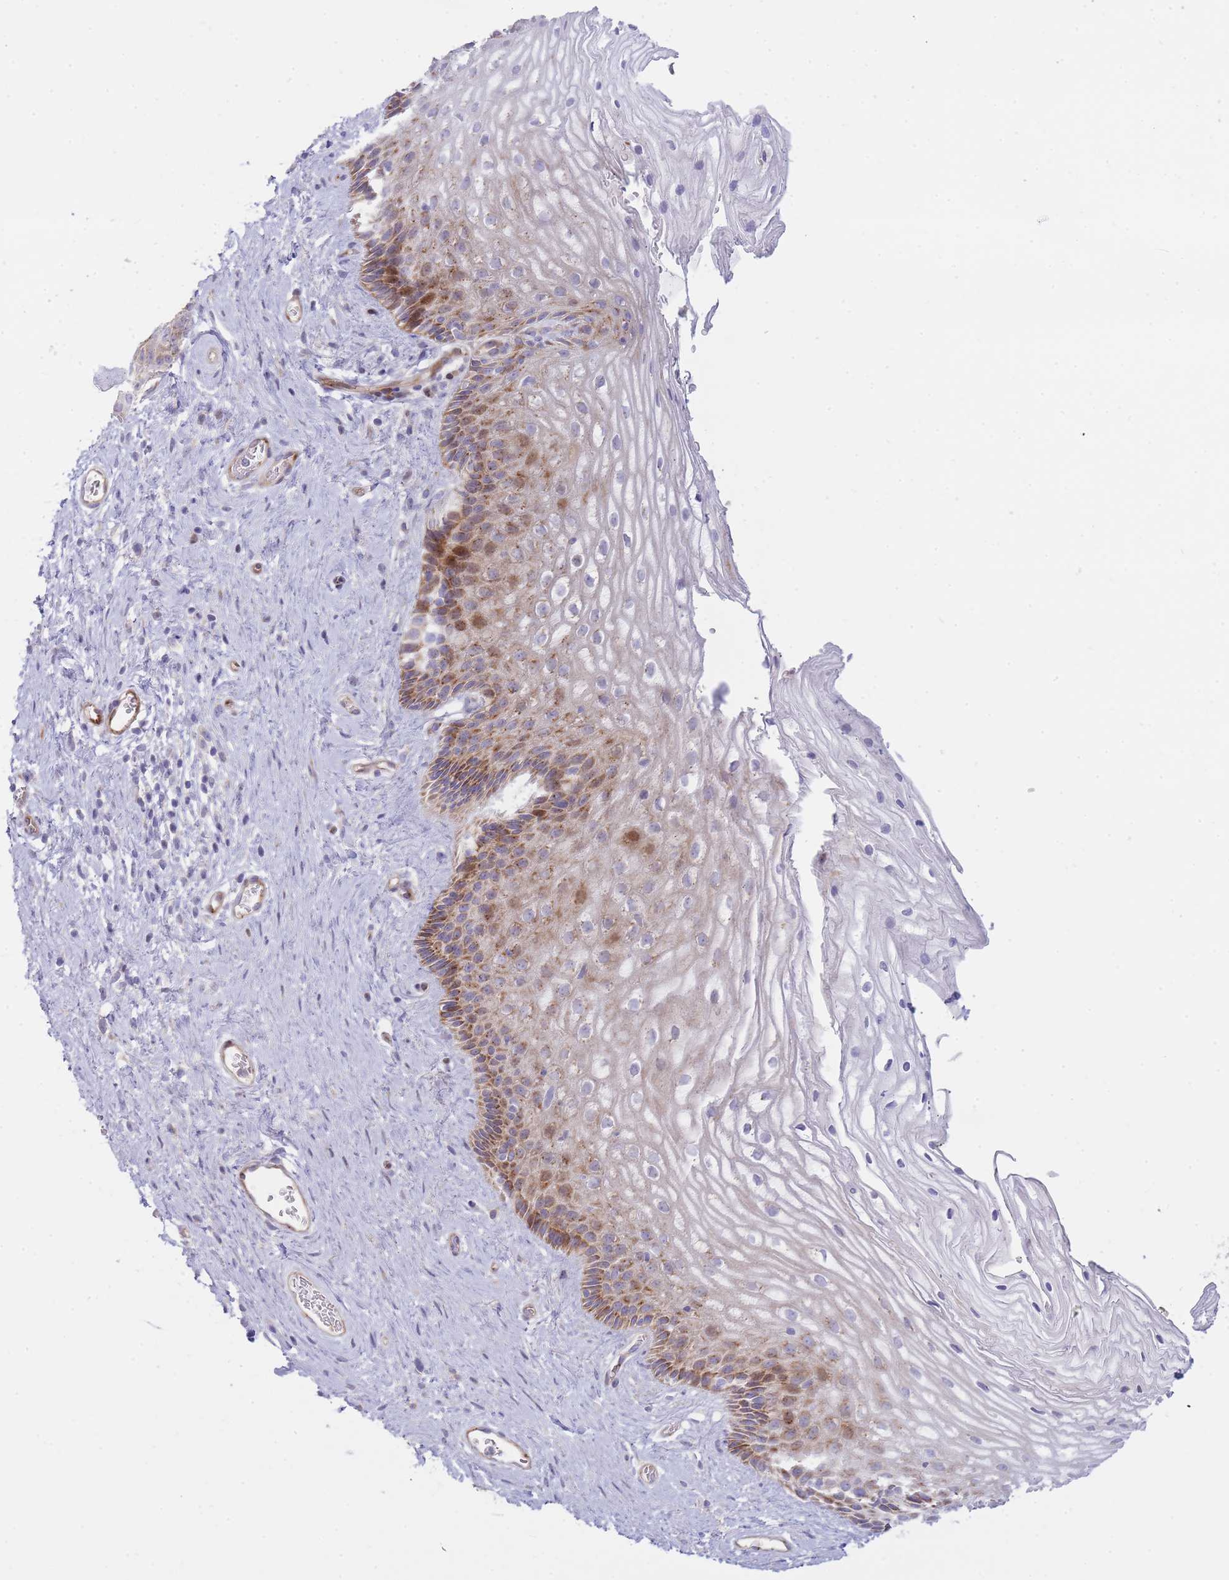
{"staining": {"intensity": "moderate", "quantity": "25%-75%", "location": "cytoplasmic/membranous"}, "tissue": "vagina", "cell_type": "Squamous epithelial cells", "image_type": "normal", "snomed": [{"axis": "morphology", "description": "Normal tissue, NOS"}, {"axis": "topography", "description": "Vagina"}], "caption": "Brown immunohistochemical staining in normal human vagina exhibits moderate cytoplasmic/membranous expression in about 25%-75% of squamous epithelial cells. Ihc stains the protein of interest in brown and the nuclei are stained blue.", "gene": "ATP5MC2", "patient": {"sex": "female", "age": 47}}